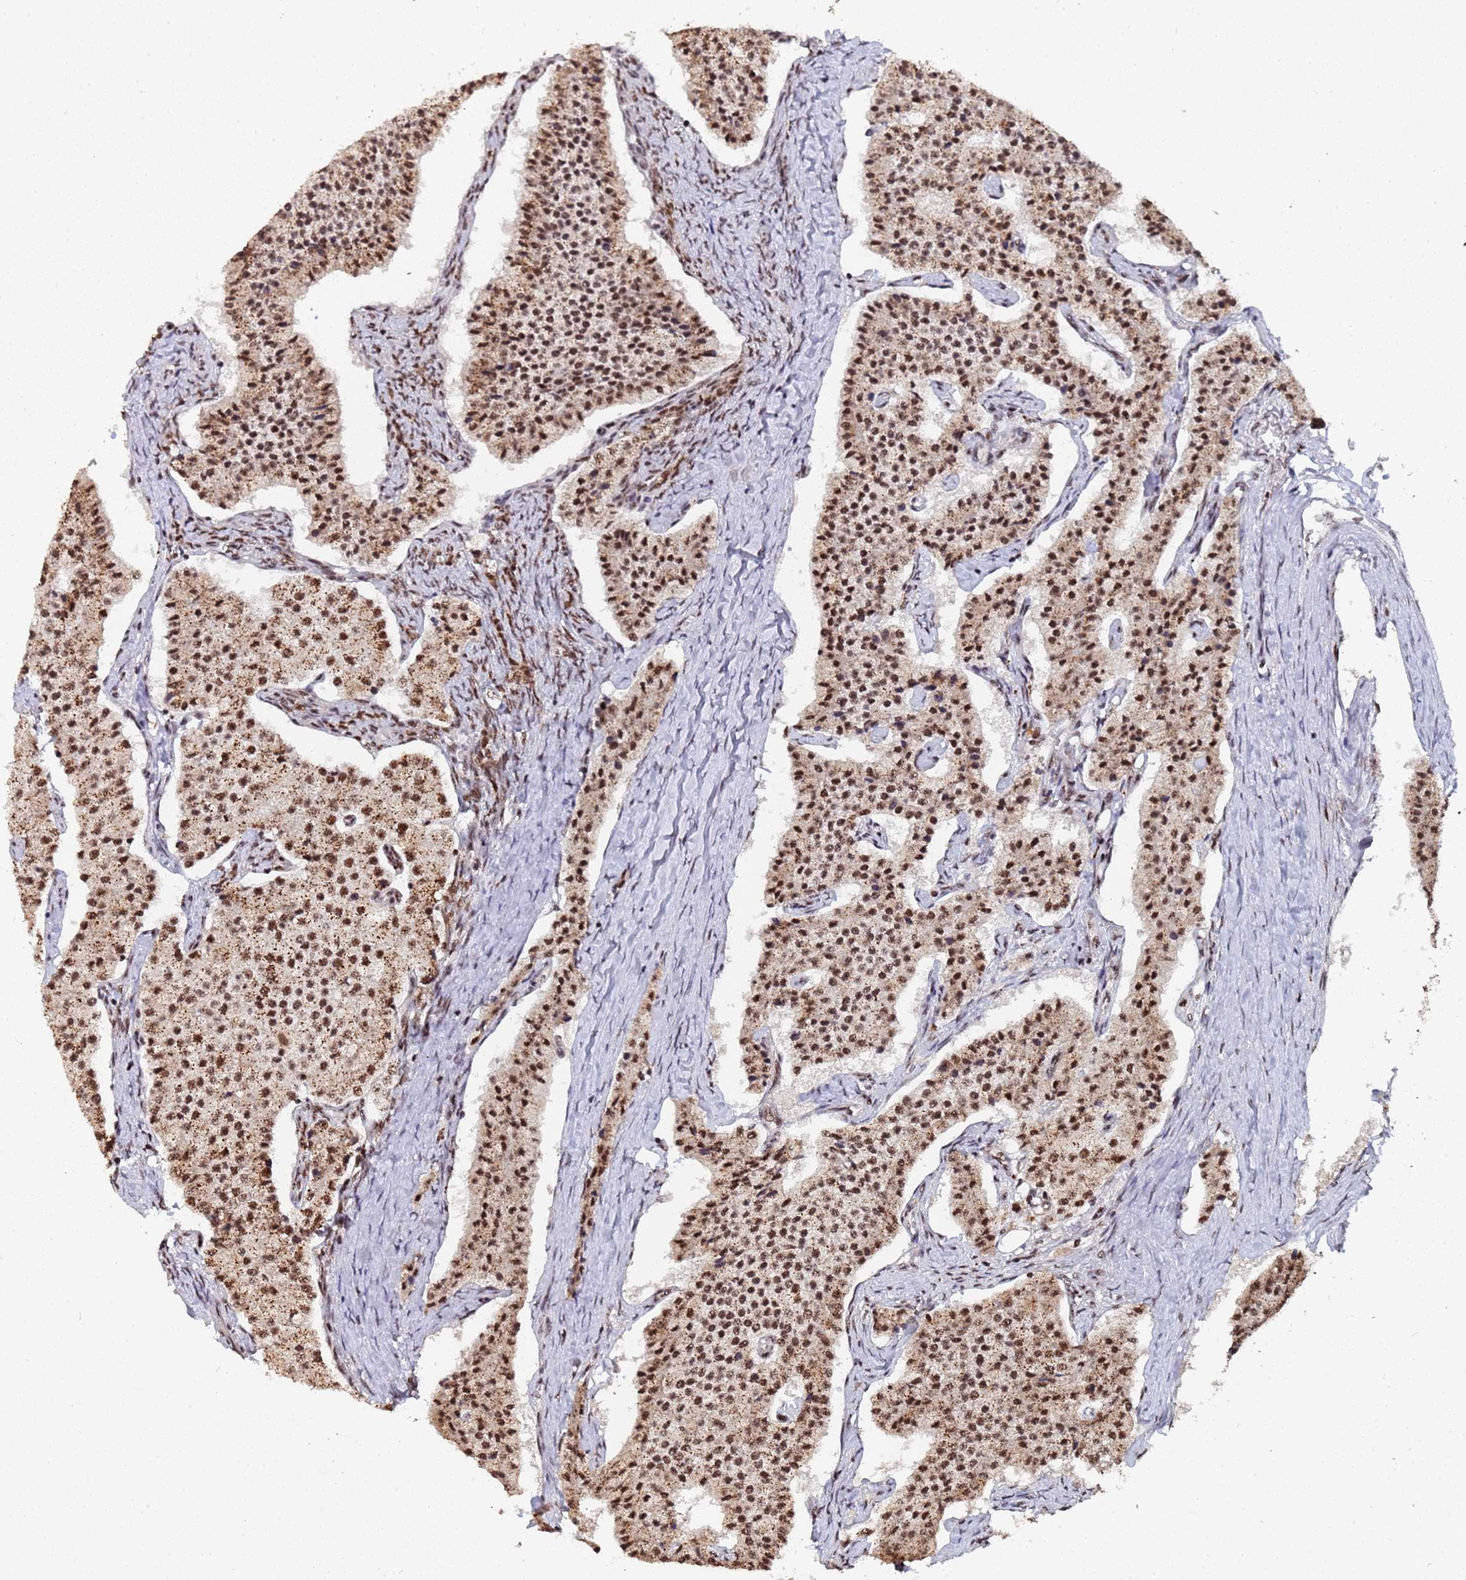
{"staining": {"intensity": "moderate", "quantity": ">75%", "location": "cytoplasmic/membranous,nuclear"}, "tissue": "carcinoid", "cell_type": "Tumor cells", "image_type": "cancer", "snomed": [{"axis": "morphology", "description": "Carcinoid, malignant, NOS"}, {"axis": "topography", "description": "Colon"}], "caption": "The micrograph demonstrates a brown stain indicating the presence of a protein in the cytoplasmic/membranous and nuclear of tumor cells in malignant carcinoid.", "gene": "SF3B2", "patient": {"sex": "female", "age": 52}}